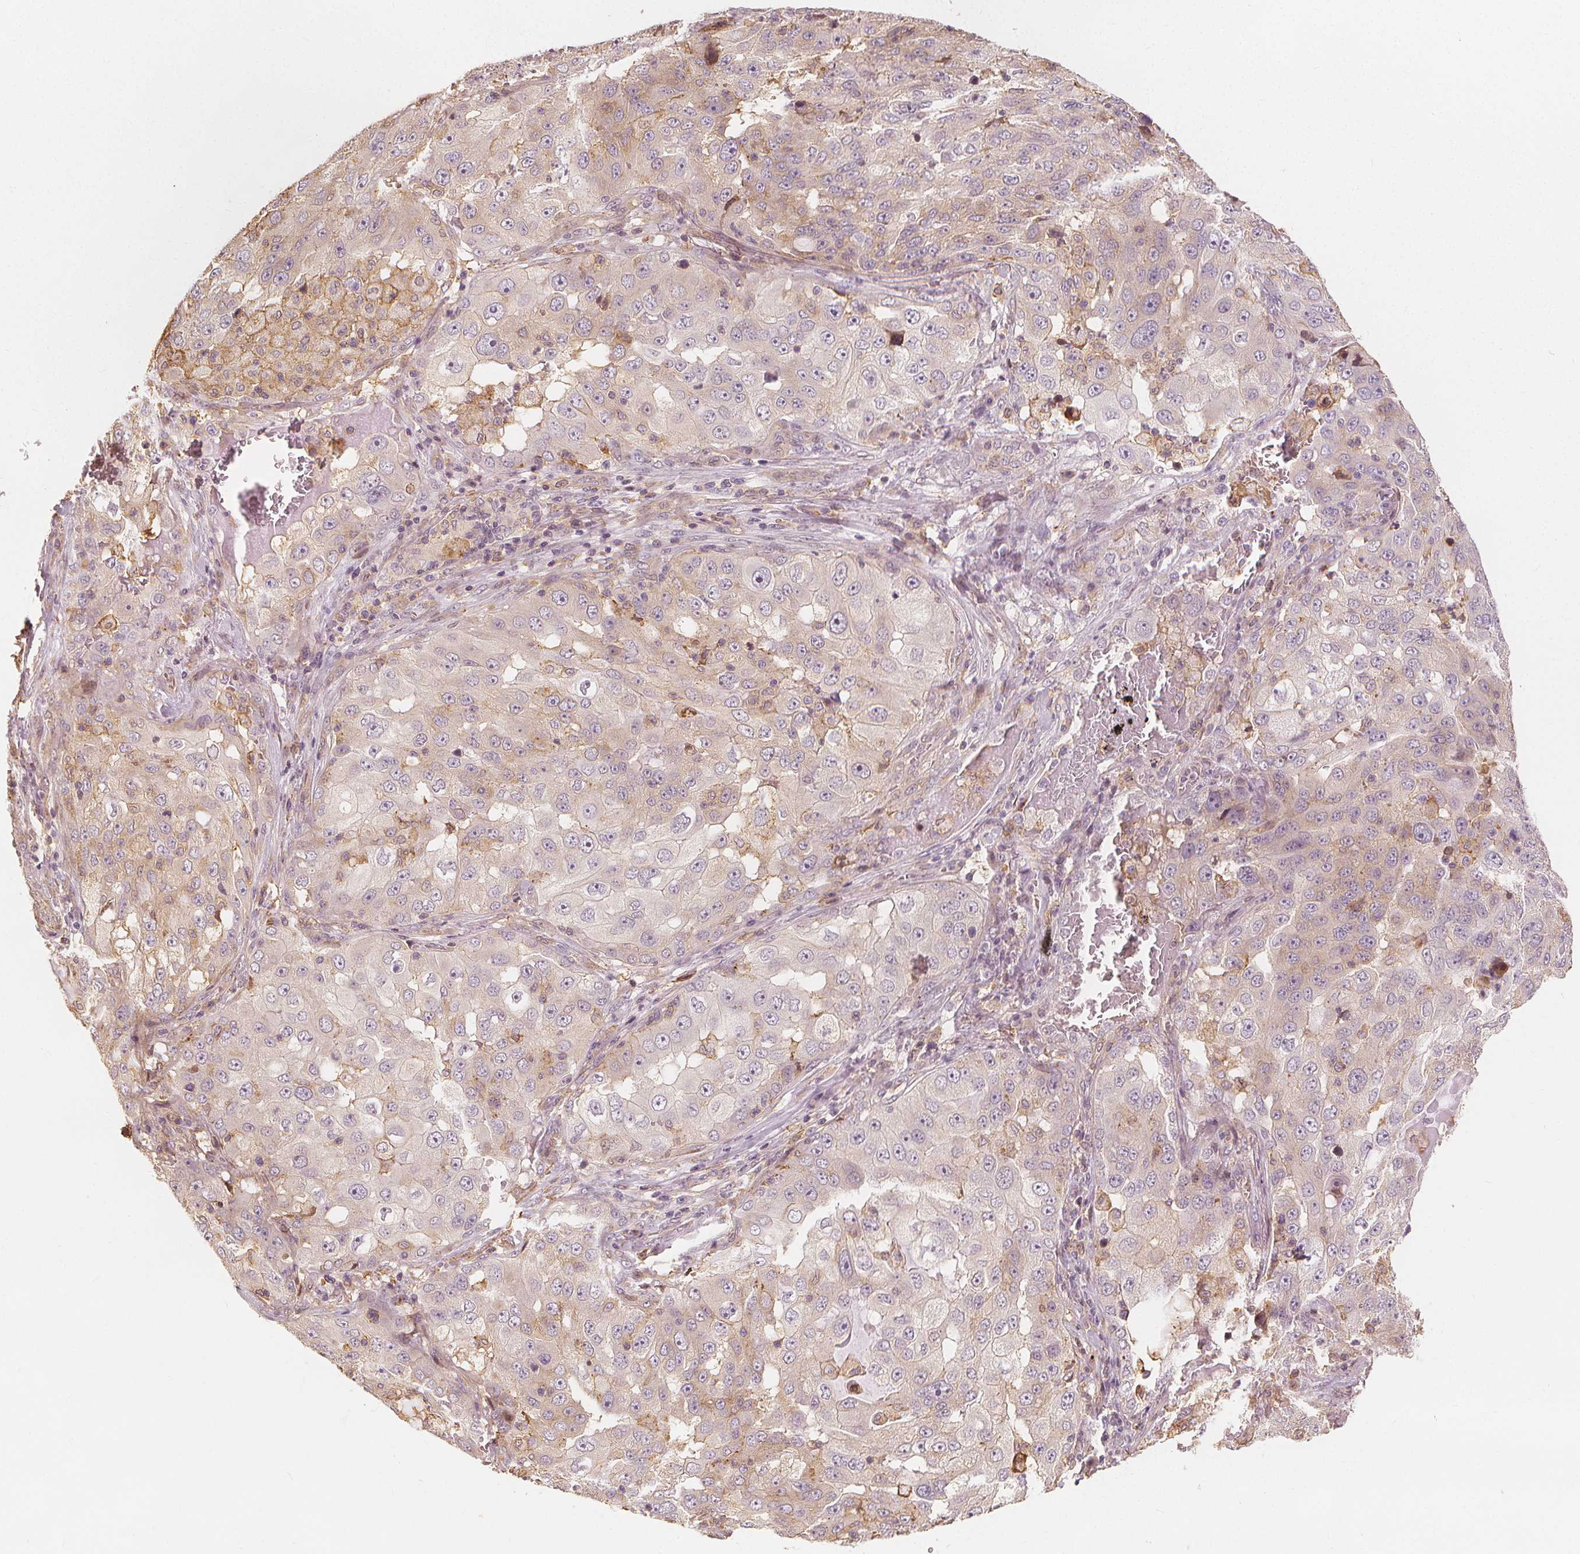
{"staining": {"intensity": "negative", "quantity": "none", "location": "none"}, "tissue": "lung cancer", "cell_type": "Tumor cells", "image_type": "cancer", "snomed": [{"axis": "morphology", "description": "Adenocarcinoma, NOS"}, {"axis": "topography", "description": "Lung"}], "caption": "Immunohistochemistry (IHC) photomicrograph of human lung cancer stained for a protein (brown), which shows no expression in tumor cells.", "gene": "ARHGAP26", "patient": {"sex": "female", "age": 61}}